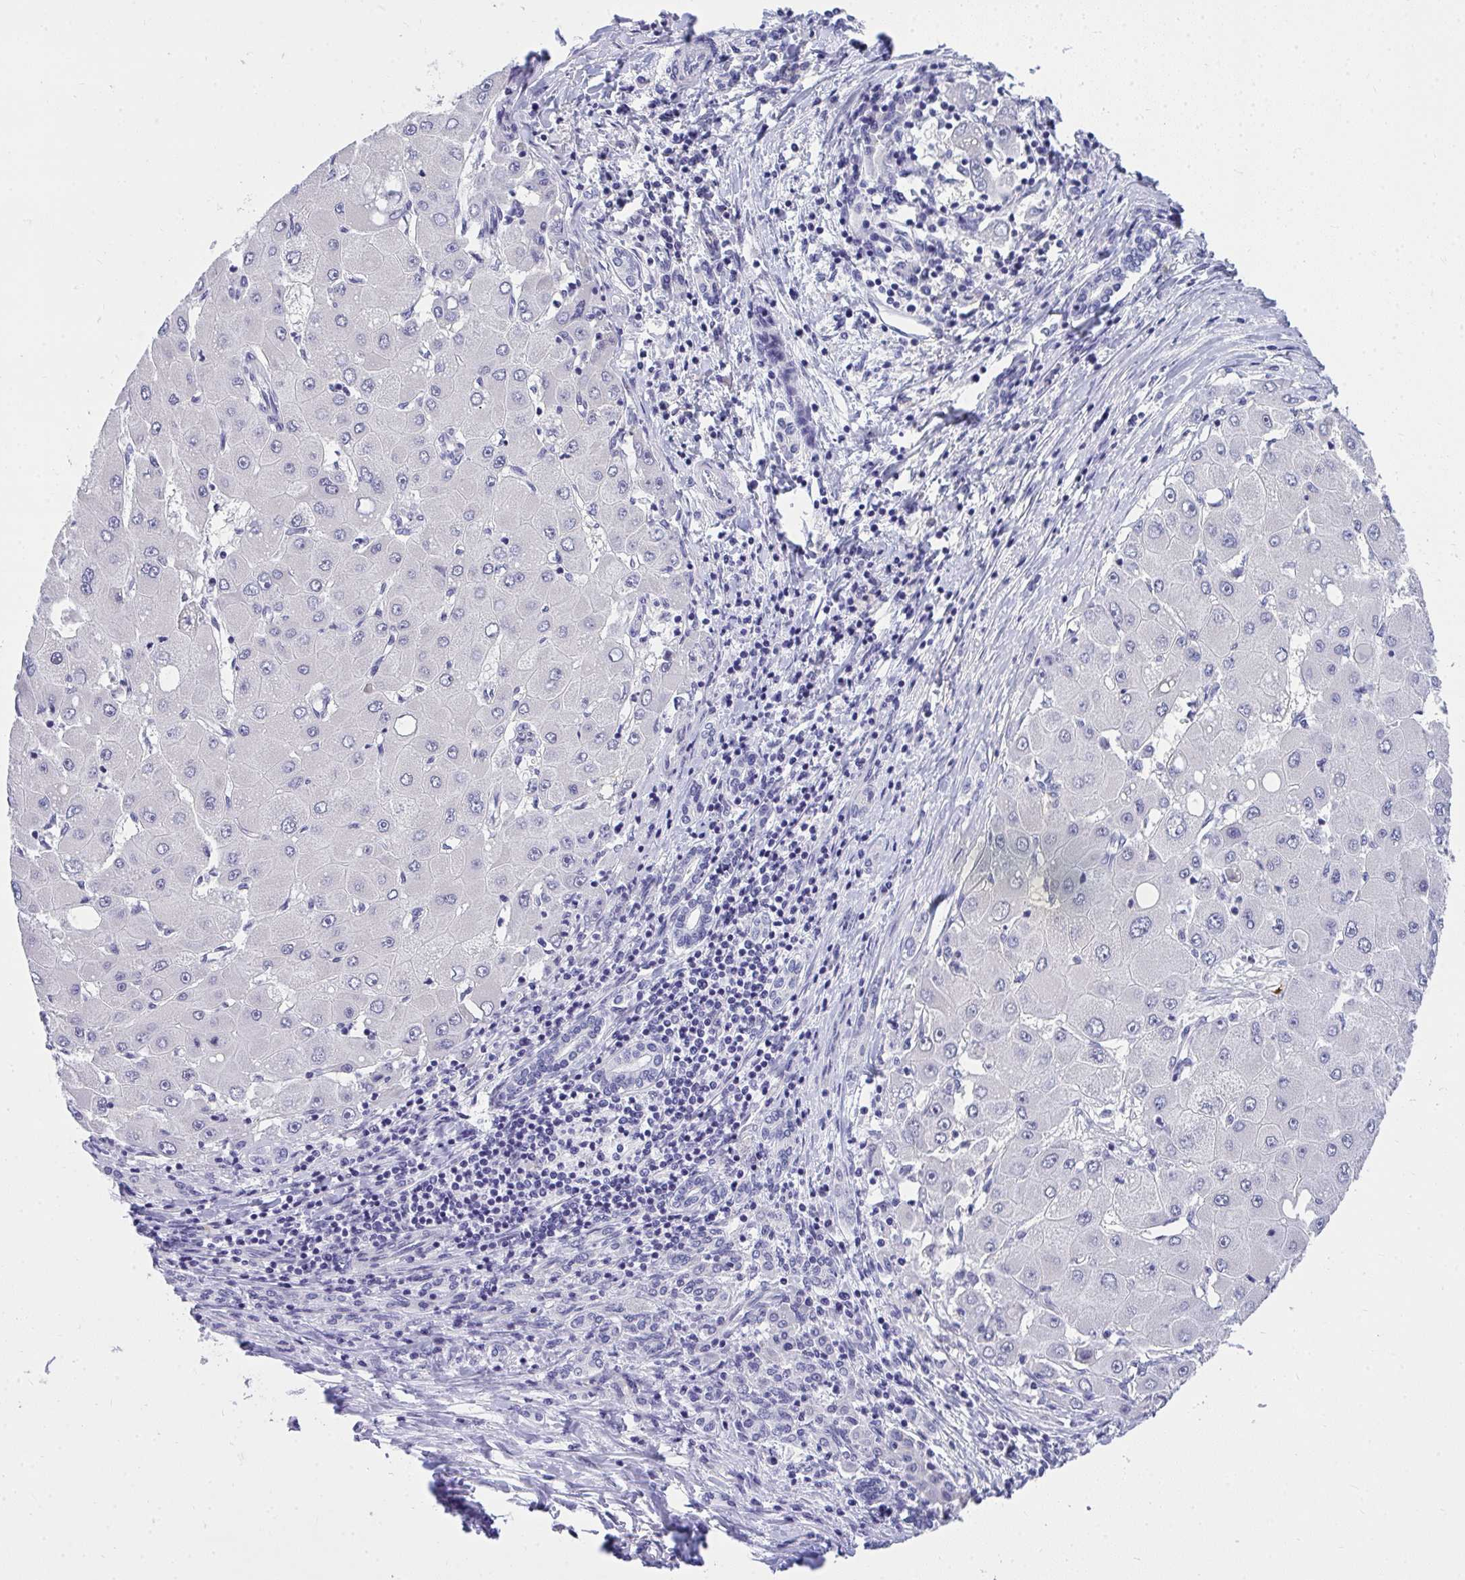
{"staining": {"intensity": "negative", "quantity": "none", "location": "none"}, "tissue": "liver cancer", "cell_type": "Tumor cells", "image_type": "cancer", "snomed": [{"axis": "morphology", "description": "Carcinoma, Hepatocellular, NOS"}, {"axis": "topography", "description": "Liver"}], "caption": "IHC of liver hepatocellular carcinoma shows no staining in tumor cells.", "gene": "TSBP1", "patient": {"sex": "male", "age": 40}}